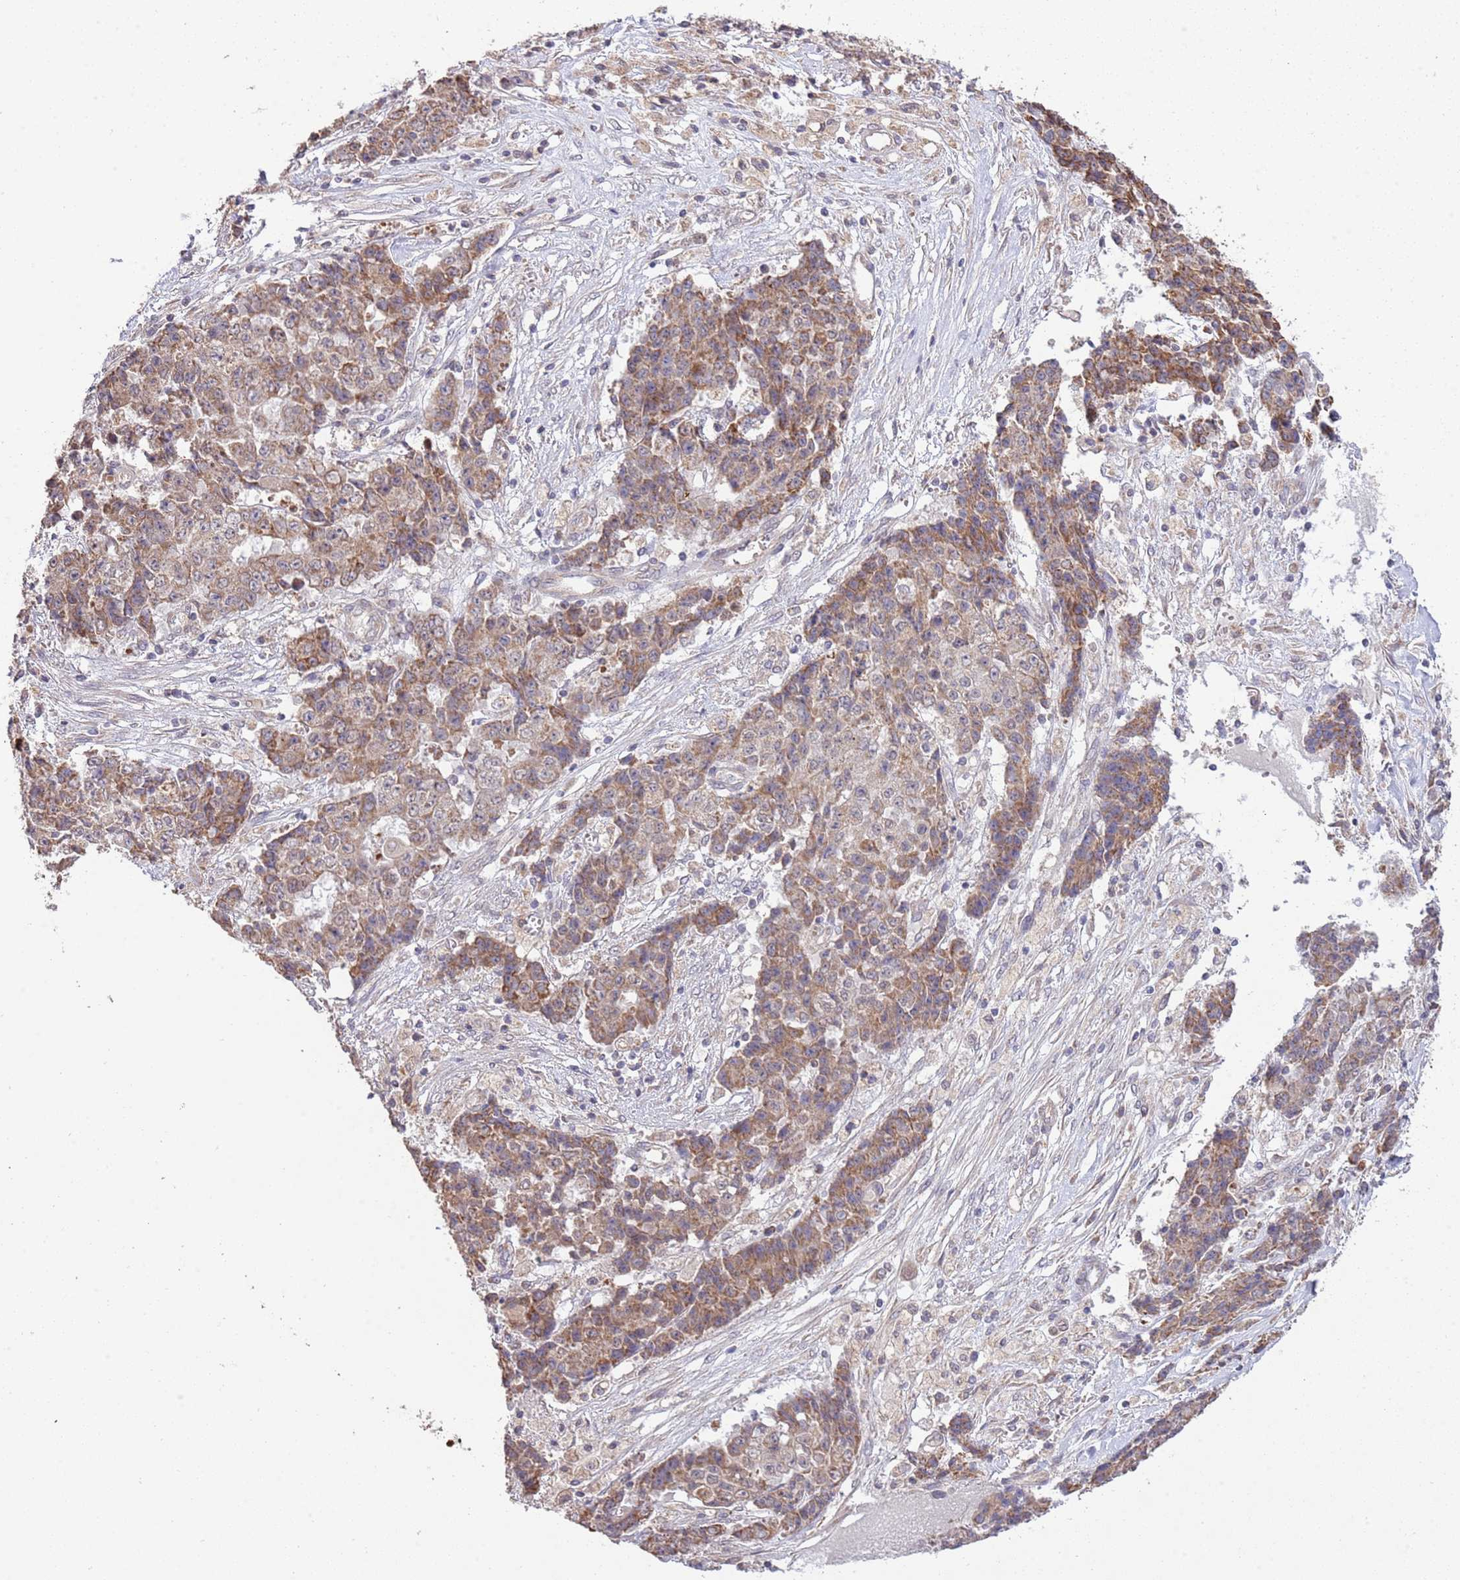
{"staining": {"intensity": "moderate", "quantity": ">75%", "location": "cytoplasmic/membranous"}, "tissue": "ovarian cancer", "cell_type": "Tumor cells", "image_type": "cancer", "snomed": [{"axis": "morphology", "description": "Carcinoma, endometroid"}, {"axis": "topography", "description": "Ovary"}], "caption": "Protein expression analysis of ovarian endometroid carcinoma demonstrates moderate cytoplasmic/membranous positivity in about >75% of tumor cells.", "gene": "IVD", "patient": {"sex": "female", "age": 42}}